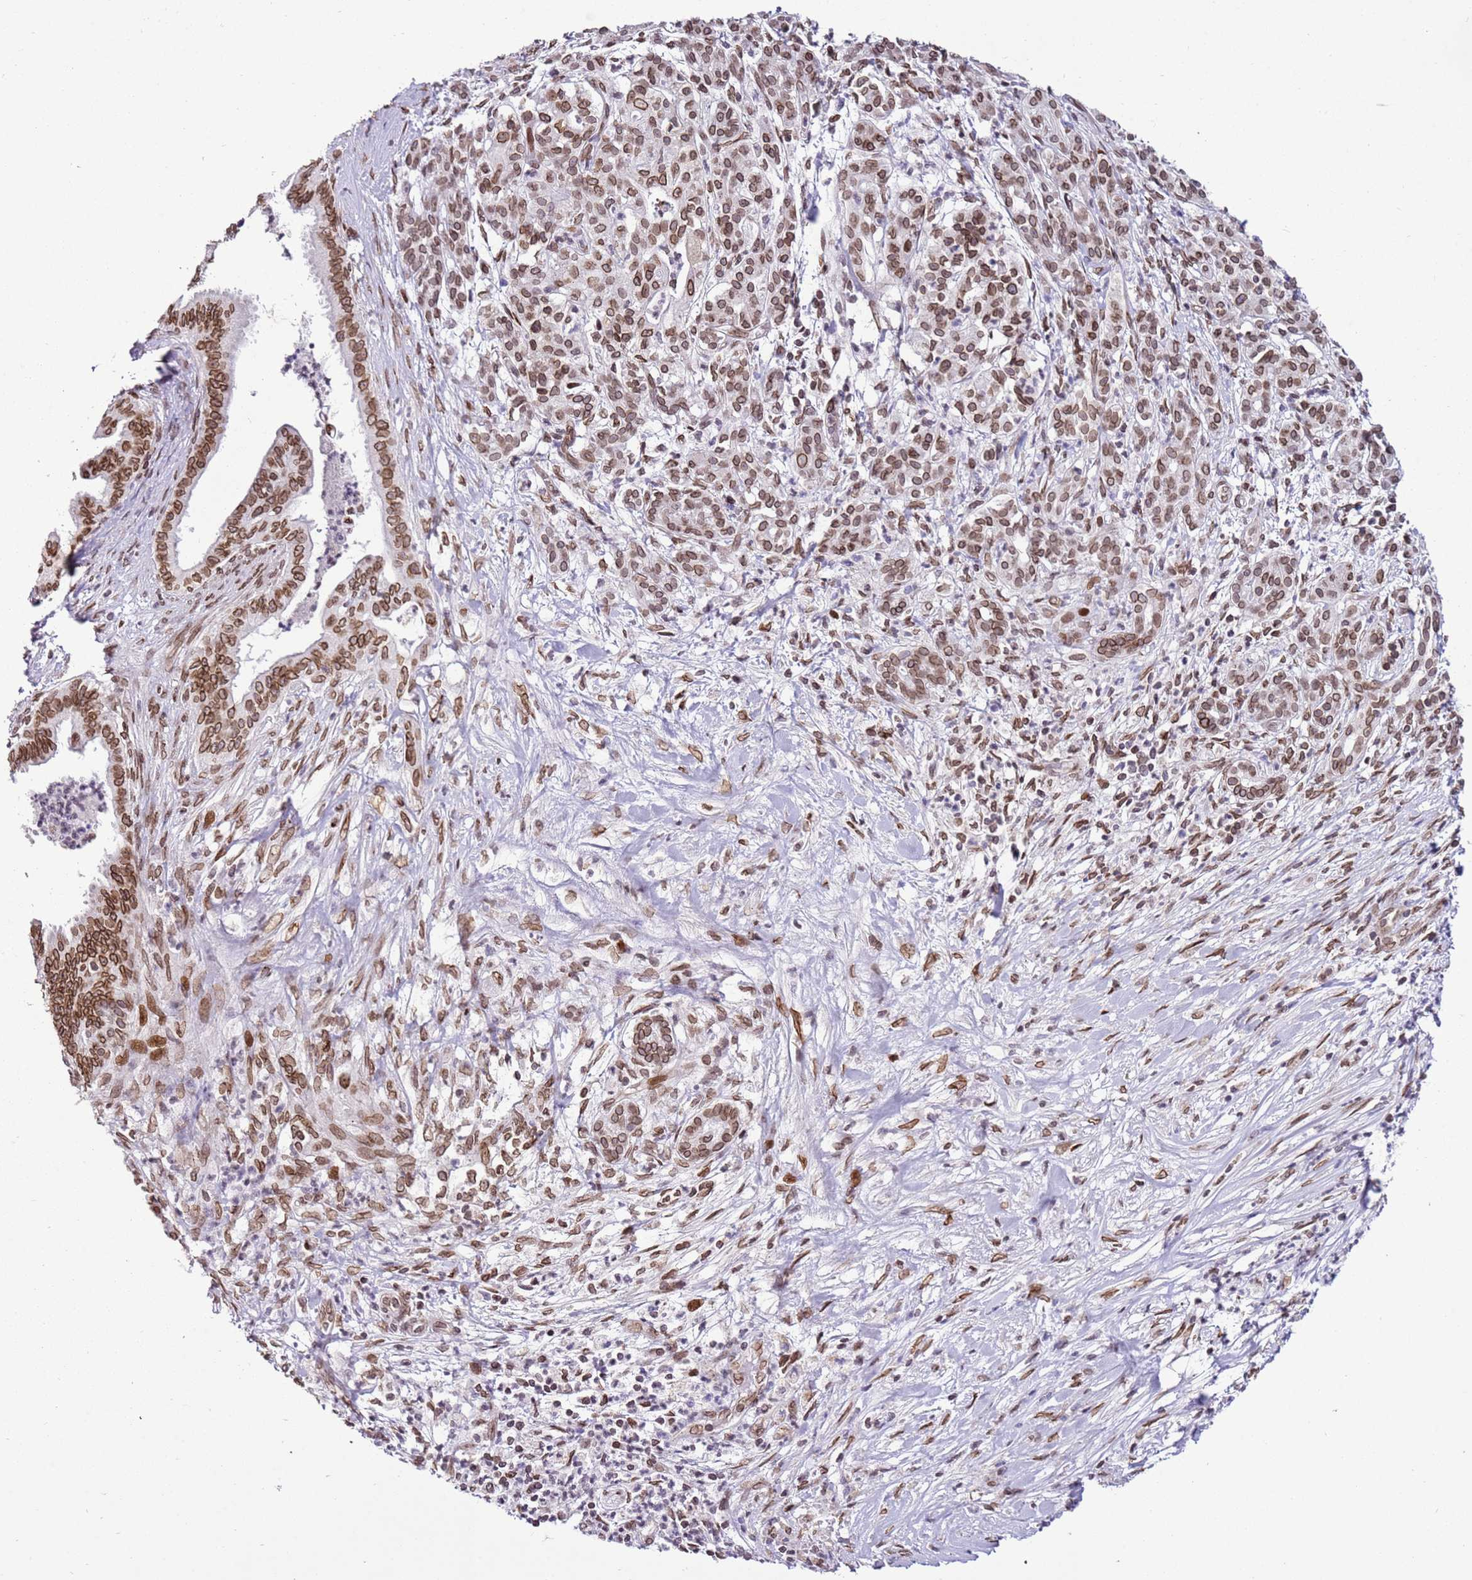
{"staining": {"intensity": "moderate", "quantity": ">75%", "location": "cytoplasmic/membranous,nuclear"}, "tissue": "pancreatic cancer", "cell_type": "Tumor cells", "image_type": "cancer", "snomed": [{"axis": "morphology", "description": "Adenocarcinoma, NOS"}, {"axis": "topography", "description": "Pancreas"}], "caption": "Brown immunohistochemical staining in pancreatic cancer (adenocarcinoma) shows moderate cytoplasmic/membranous and nuclear staining in about >75% of tumor cells. The staining was performed using DAB (3,3'-diaminobenzidine) to visualize the protein expression in brown, while the nuclei were stained in blue with hematoxylin (Magnification: 20x).", "gene": "POU6F1", "patient": {"sex": "male", "age": 58}}